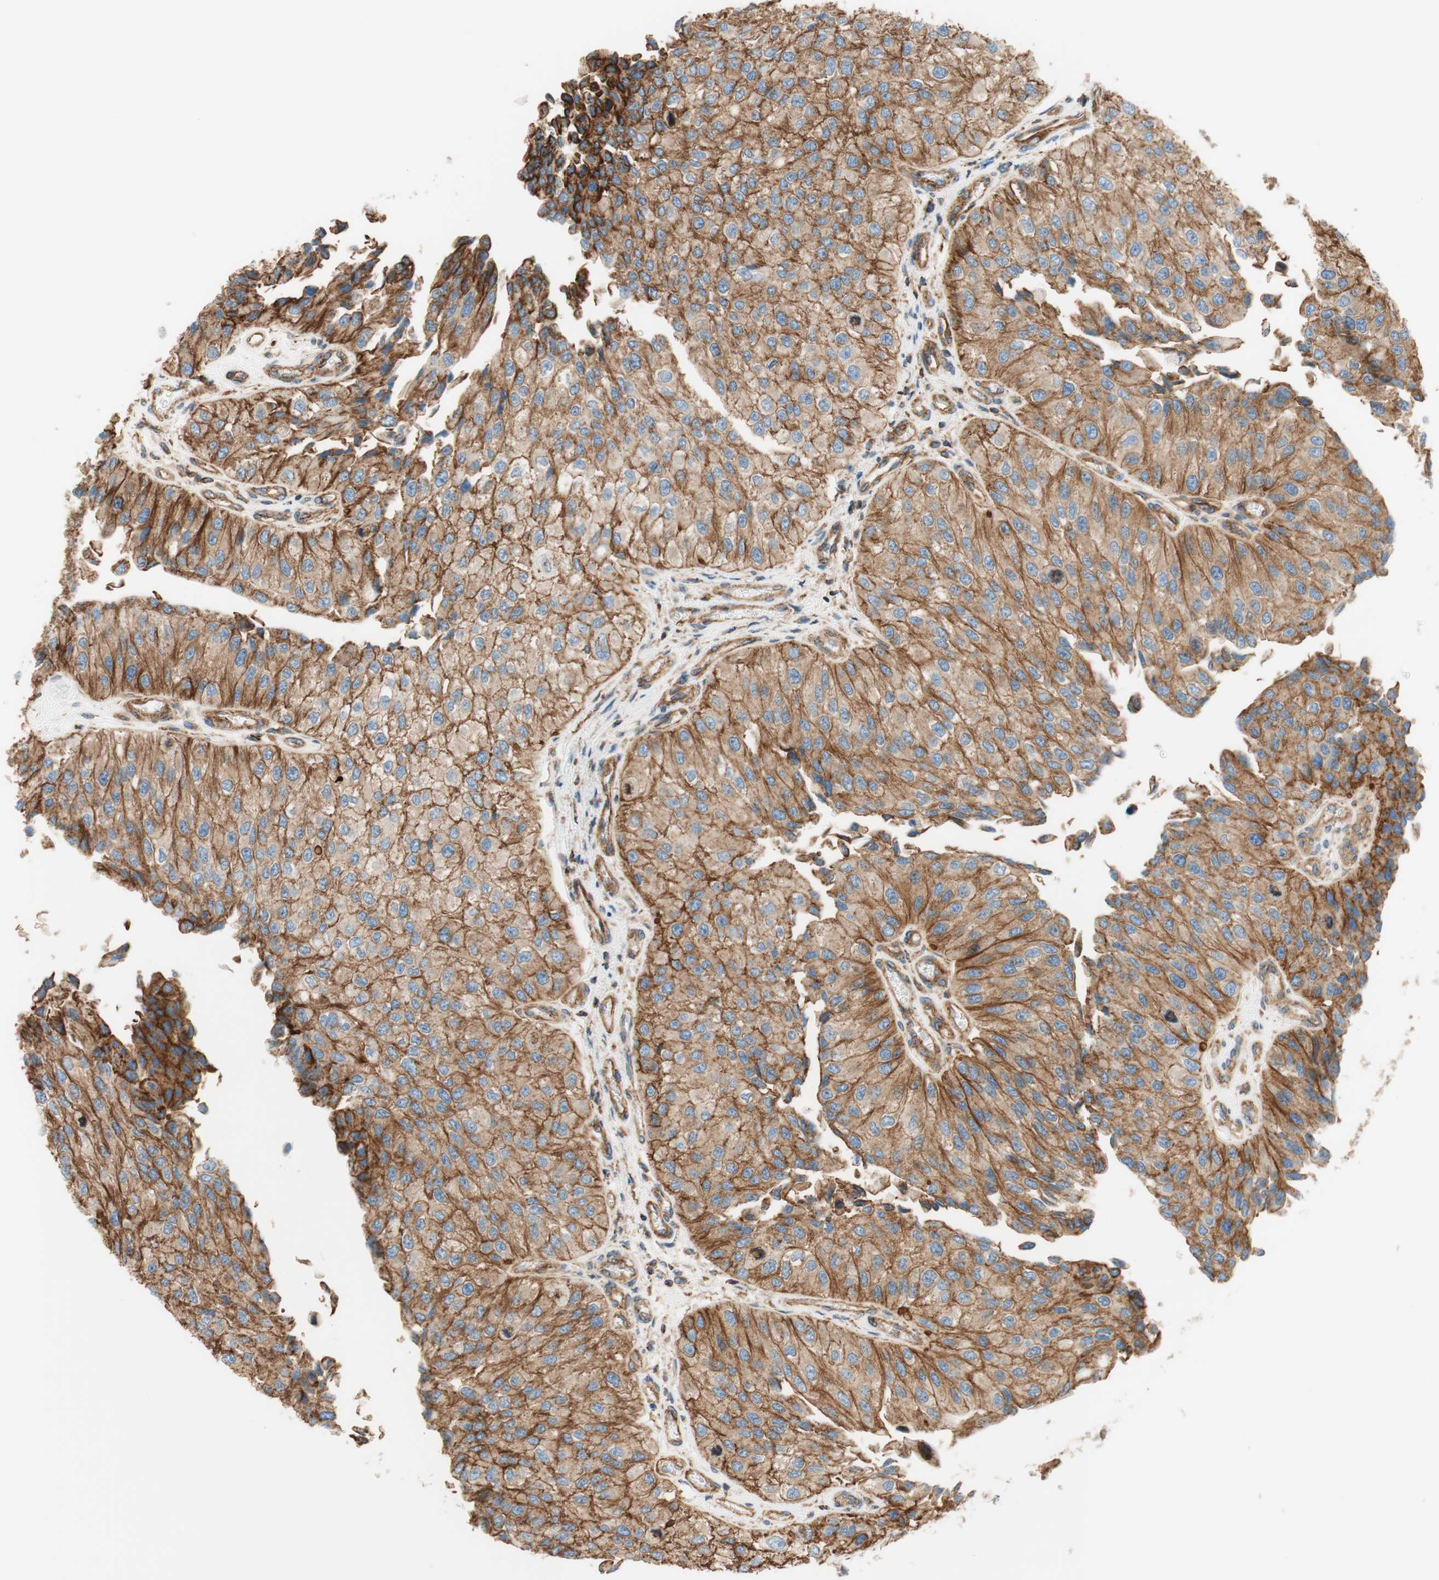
{"staining": {"intensity": "moderate", "quantity": ">75%", "location": "cytoplasmic/membranous"}, "tissue": "urothelial cancer", "cell_type": "Tumor cells", "image_type": "cancer", "snomed": [{"axis": "morphology", "description": "Urothelial carcinoma, High grade"}, {"axis": "topography", "description": "Kidney"}, {"axis": "topography", "description": "Urinary bladder"}], "caption": "Moderate cytoplasmic/membranous staining is identified in approximately >75% of tumor cells in urothelial cancer.", "gene": "VPS26A", "patient": {"sex": "male", "age": 77}}